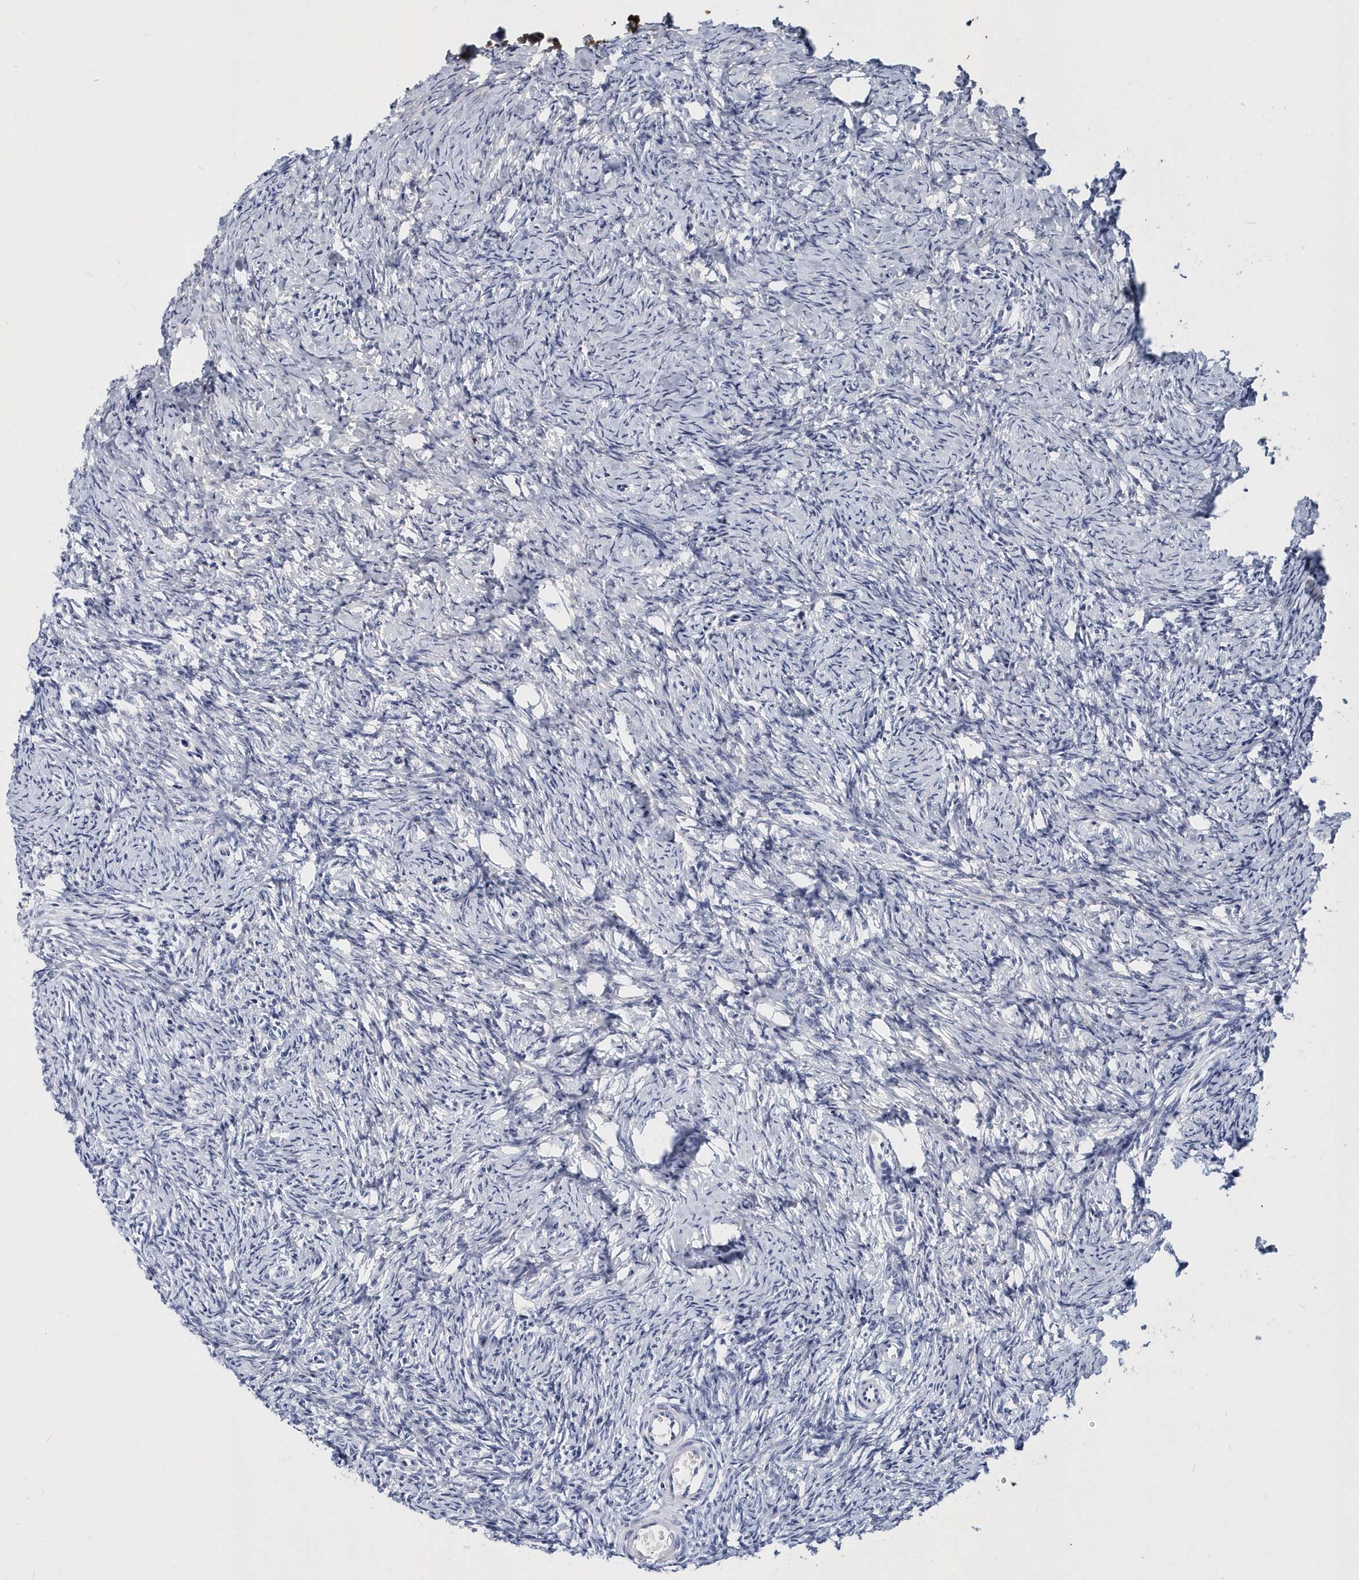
{"staining": {"intensity": "negative", "quantity": "none", "location": "none"}, "tissue": "ovary", "cell_type": "Follicle cells", "image_type": "normal", "snomed": [{"axis": "morphology", "description": "Normal tissue, NOS"}, {"axis": "morphology", "description": "Cyst, NOS"}, {"axis": "topography", "description": "Ovary"}], "caption": "IHC photomicrograph of benign ovary: ovary stained with DAB (3,3'-diaminobenzidine) reveals no significant protein expression in follicle cells. (Stains: DAB (3,3'-diaminobenzidine) IHC with hematoxylin counter stain, Microscopy: brightfield microscopy at high magnification).", "gene": "ITGA2B", "patient": {"sex": "female", "age": 33}}